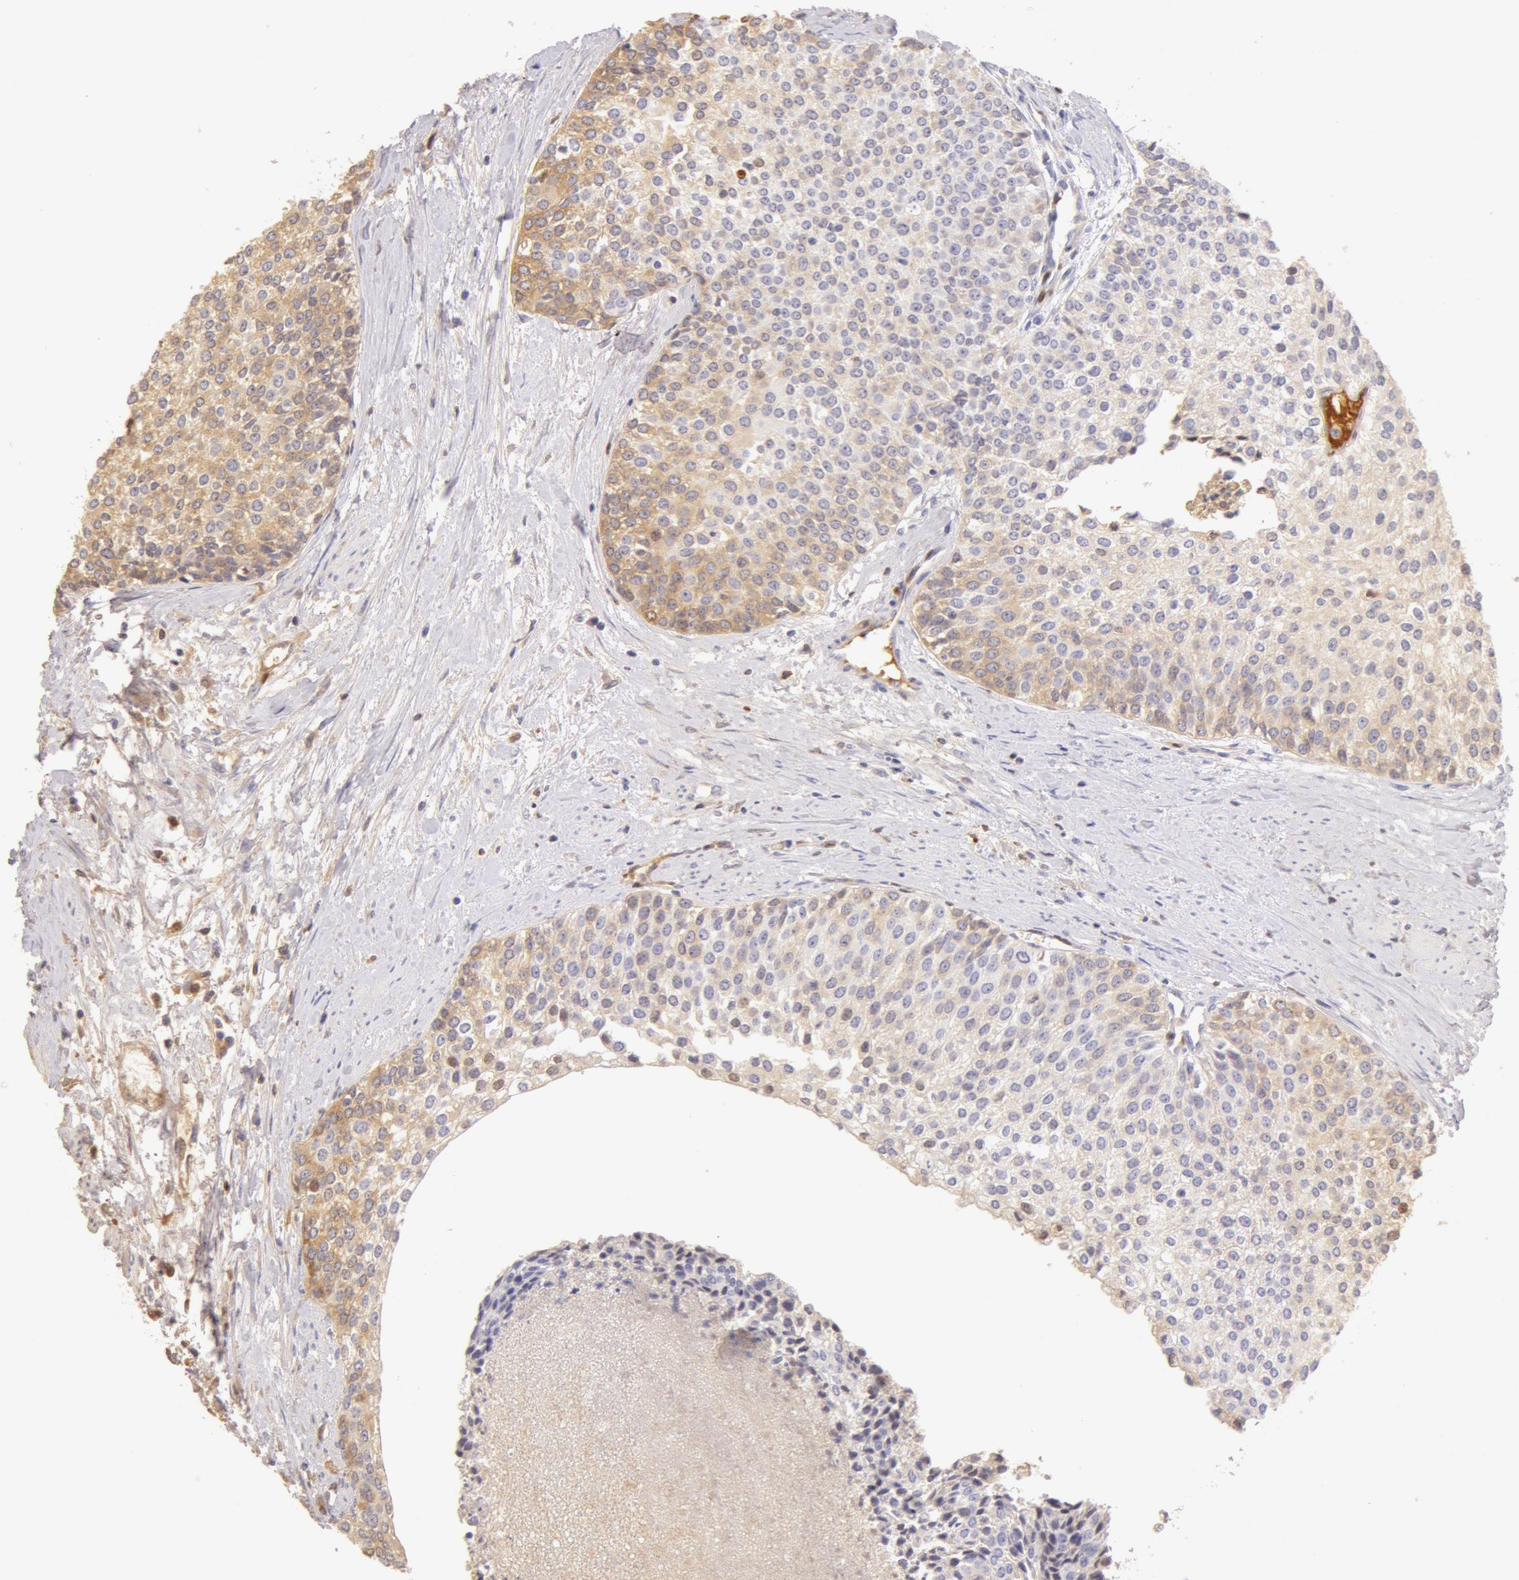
{"staining": {"intensity": "weak", "quantity": "<25%", "location": "cytoplasmic/membranous"}, "tissue": "urothelial cancer", "cell_type": "Tumor cells", "image_type": "cancer", "snomed": [{"axis": "morphology", "description": "Urothelial carcinoma, Low grade"}, {"axis": "topography", "description": "Urinary bladder"}], "caption": "Tumor cells are negative for brown protein staining in urothelial cancer.", "gene": "AHSG", "patient": {"sex": "female", "age": 73}}